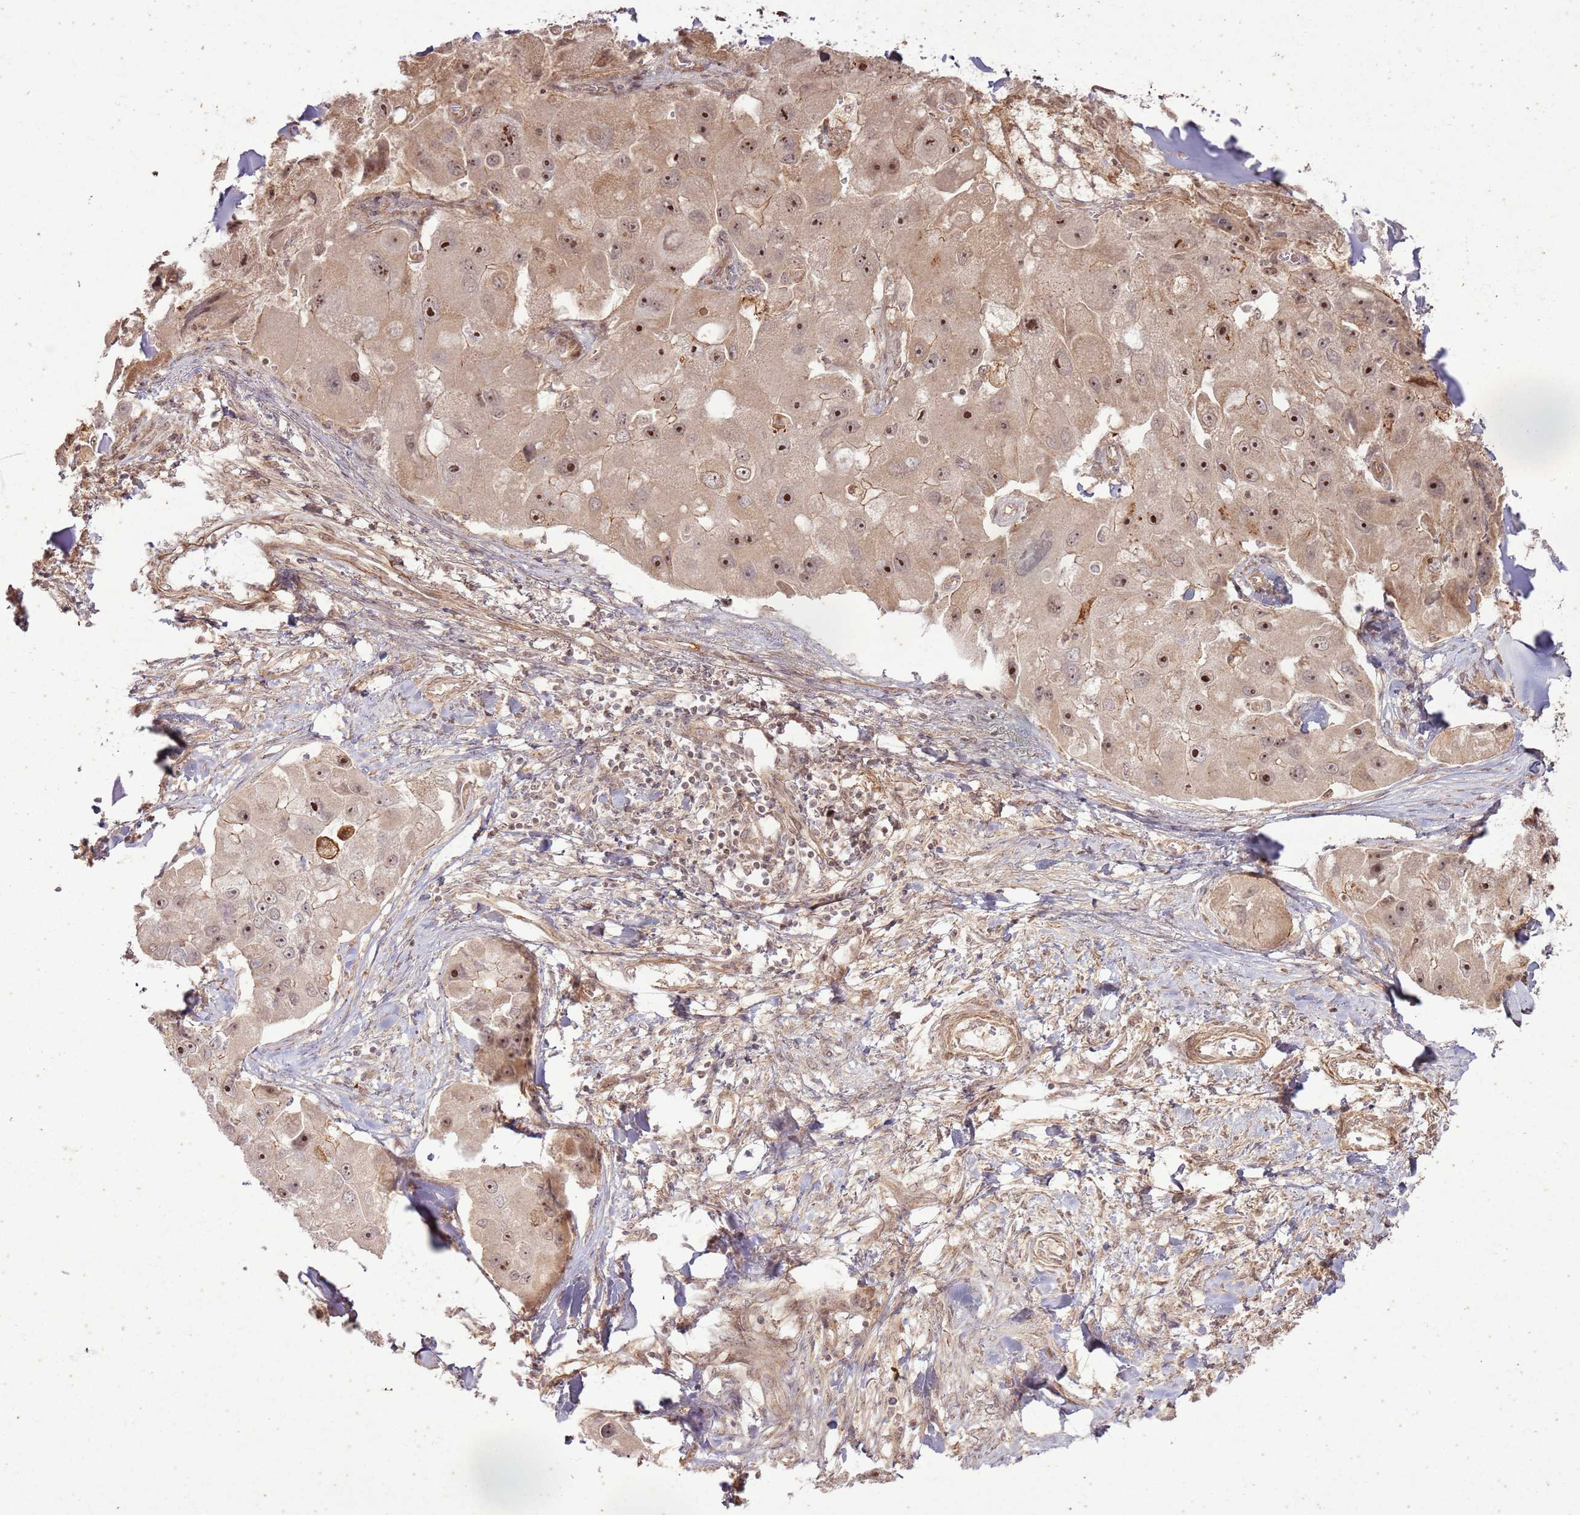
{"staining": {"intensity": "moderate", "quantity": ">75%", "location": "cytoplasmic/membranous,nuclear"}, "tissue": "lung cancer", "cell_type": "Tumor cells", "image_type": "cancer", "snomed": [{"axis": "morphology", "description": "Adenocarcinoma, NOS"}, {"axis": "topography", "description": "Lung"}], "caption": "Lung cancer tissue shows moderate cytoplasmic/membranous and nuclear expression in approximately >75% of tumor cells The protein is shown in brown color, while the nuclei are stained blue.", "gene": "ZNF623", "patient": {"sex": "female", "age": 54}}